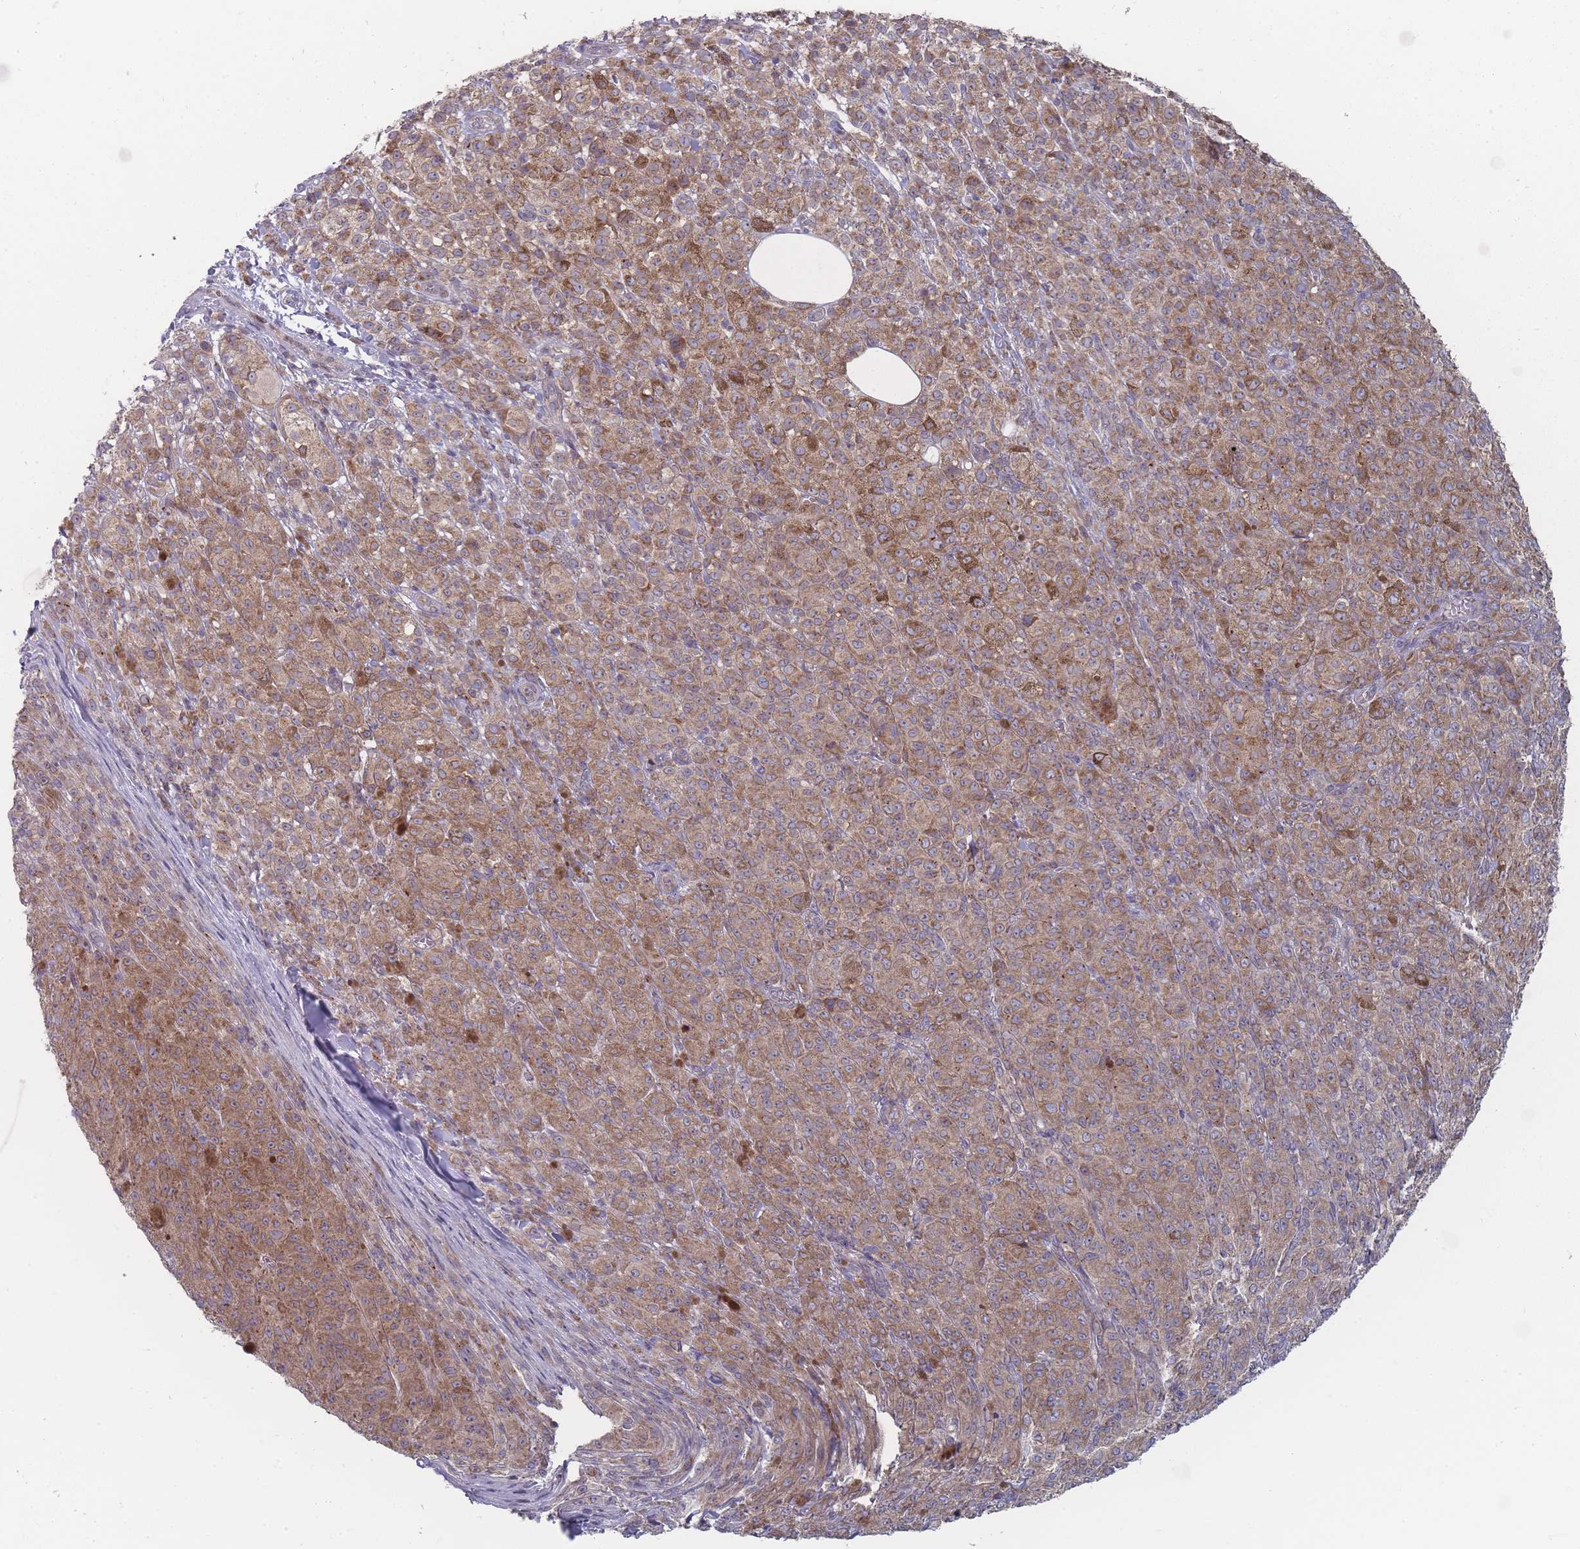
{"staining": {"intensity": "moderate", "quantity": ">75%", "location": "cytoplasmic/membranous"}, "tissue": "melanoma", "cell_type": "Tumor cells", "image_type": "cancer", "snomed": [{"axis": "morphology", "description": "Malignant melanoma, NOS"}, {"axis": "topography", "description": "Skin"}], "caption": "An image of malignant melanoma stained for a protein shows moderate cytoplasmic/membranous brown staining in tumor cells. The staining was performed using DAB (3,3'-diaminobenzidine) to visualize the protein expression in brown, while the nuclei were stained in blue with hematoxylin (Magnification: 20x).", "gene": "PCDH12", "patient": {"sex": "female", "age": 52}}